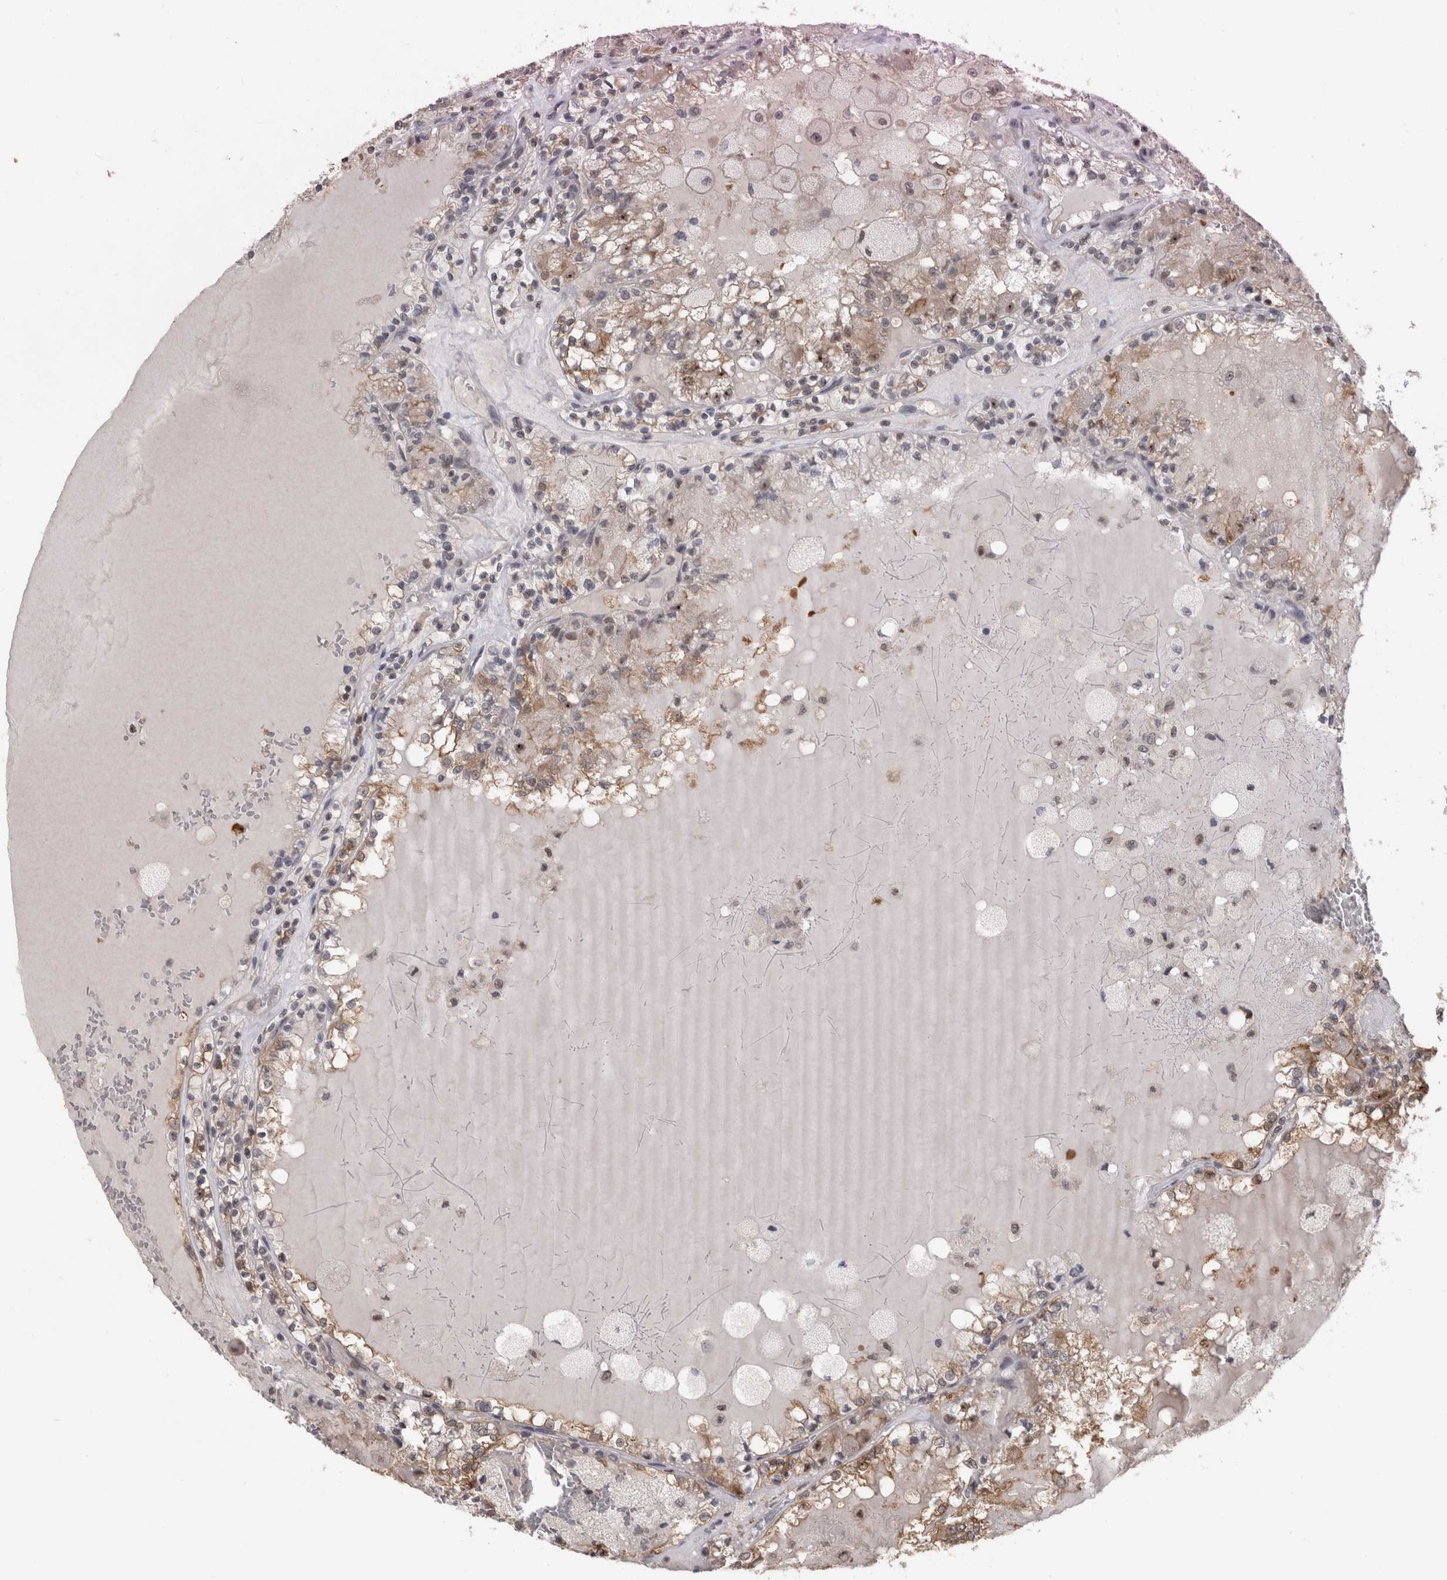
{"staining": {"intensity": "moderate", "quantity": "25%-75%", "location": "cytoplasmic/membranous,nuclear"}, "tissue": "renal cancer", "cell_type": "Tumor cells", "image_type": "cancer", "snomed": [{"axis": "morphology", "description": "Adenocarcinoma, NOS"}, {"axis": "topography", "description": "Kidney"}], "caption": "Tumor cells demonstrate moderate cytoplasmic/membranous and nuclear expression in about 25%-75% of cells in renal adenocarcinoma.", "gene": "PIGP", "patient": {"sex": "female", "age": 56}}